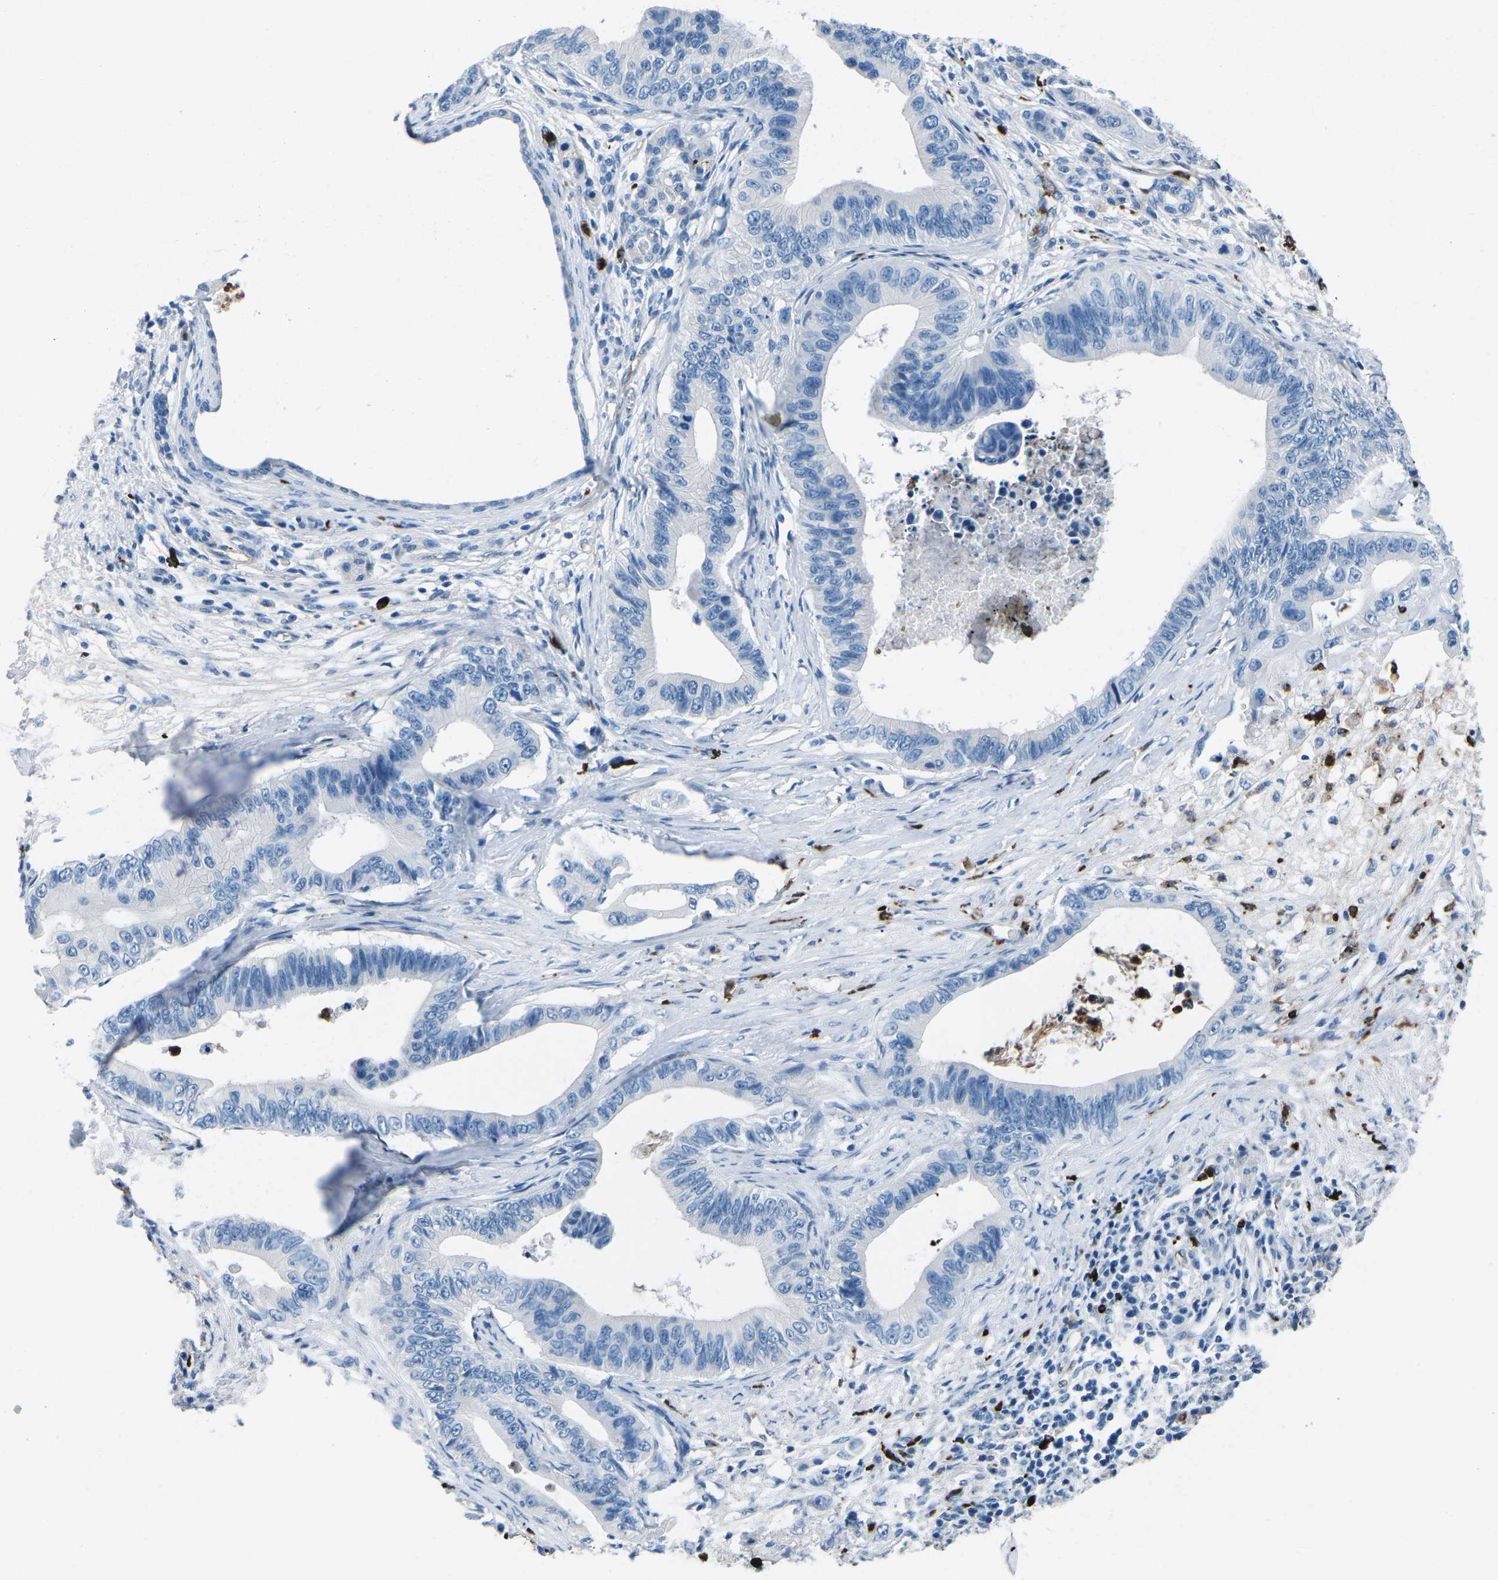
{"staining": {"intensity": "negative", "quantity": "none", "location": "none"}, "tissue": "pancreatic cancer", "cell_type": "Tumor cells", "image_type": "cancer", "snomed": [{"axis": "morphology", "description": "Adenocarcinoma, NOS"}, {"axis": "topography", "description": "Pancreas"}], "caption": "The image shows no staining of tumor cells in pancreatic adenocarcinoma.", "gene": "FCN1", "patient": {"sex": "male", "age": 77}}